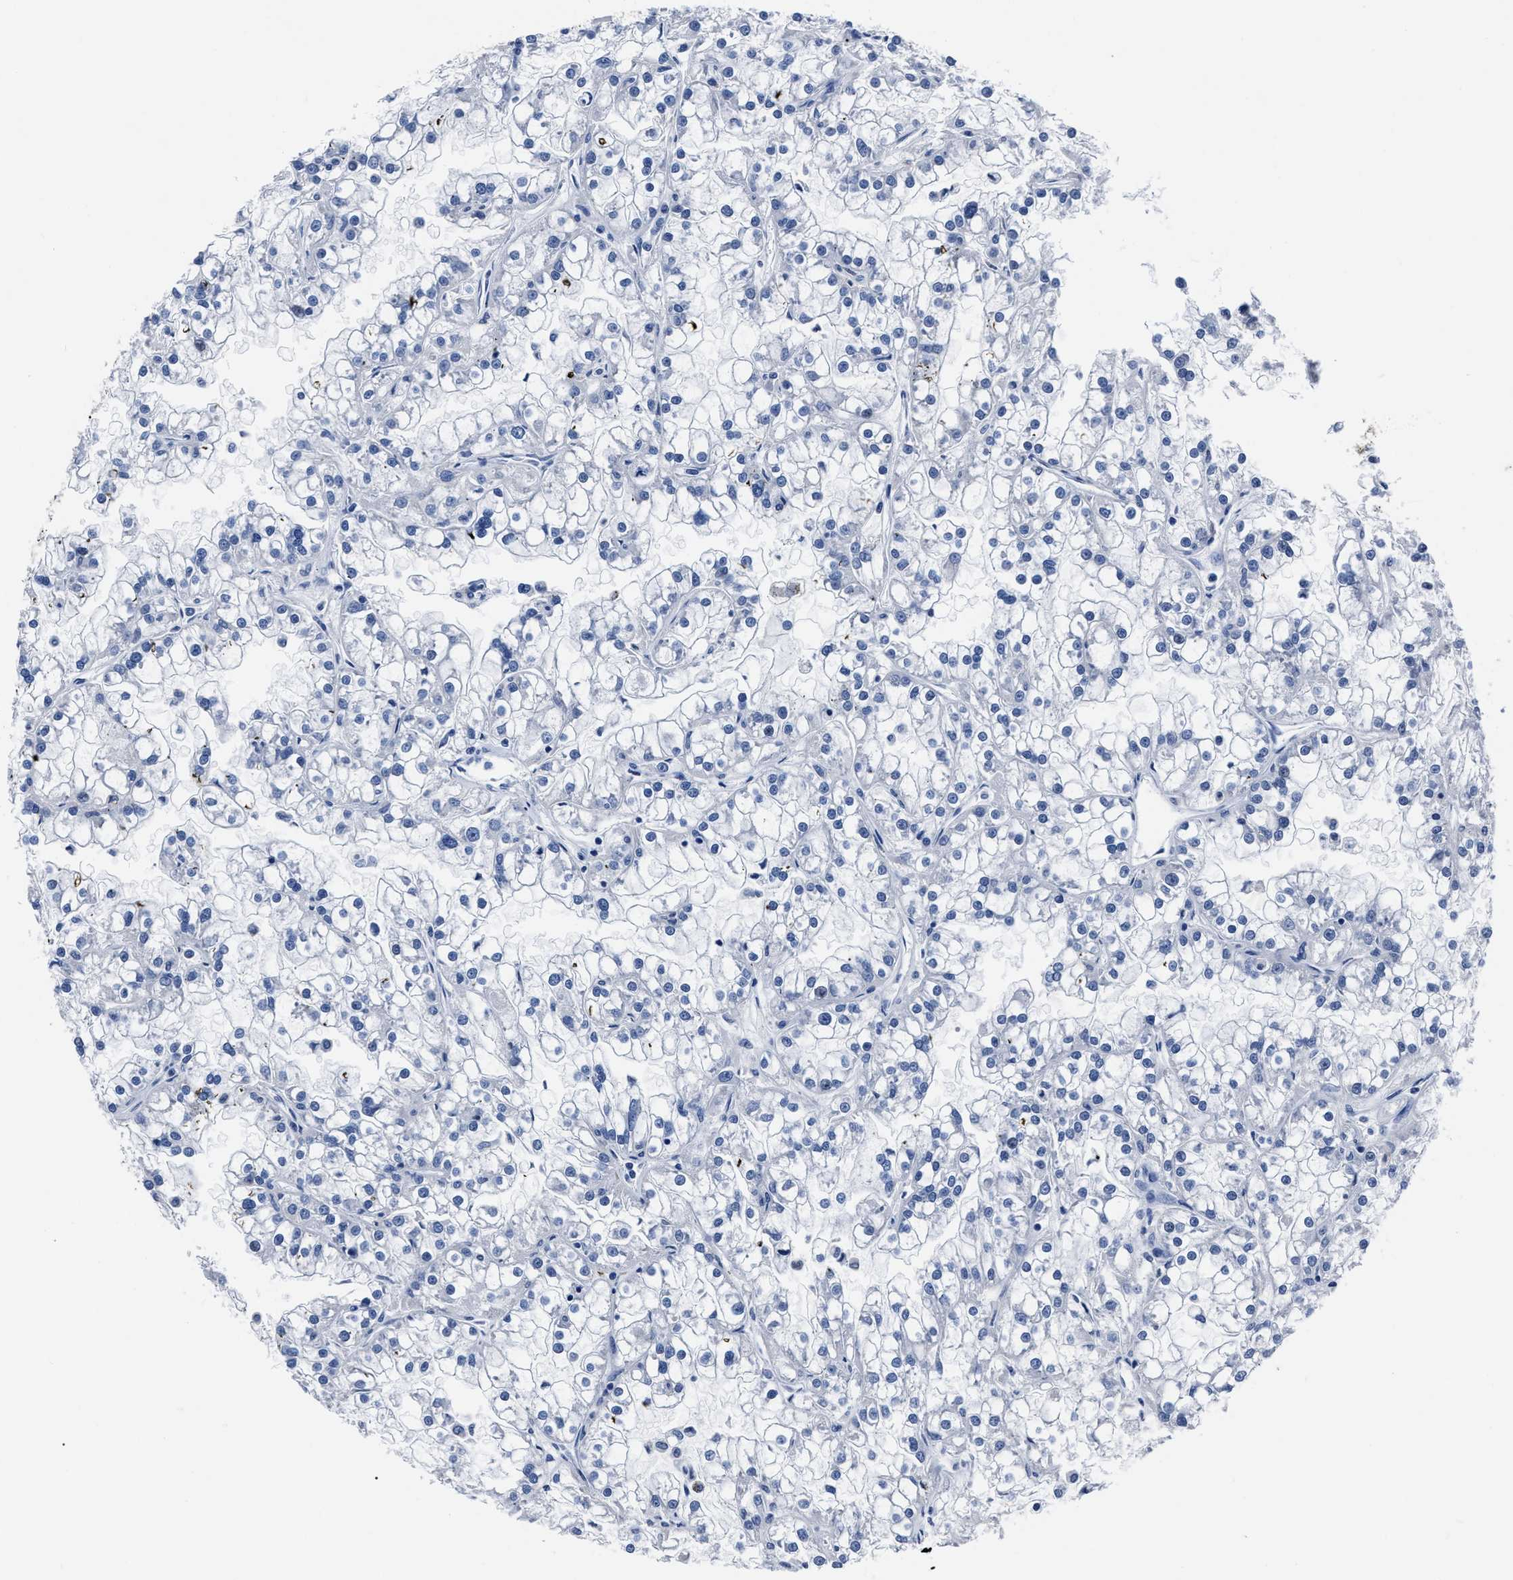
{"staining": {"intensity": "negative", "quantity": "none", "location": "none"}, "tissue": "renal cancer", "cell_type": "Tumor cells", "image_type": "cancer", "snomed": [{"axis": "morphology", "description": "Adenocarcinoma, NOS"}, {"axis": "topography", "description": "Kidney"}], "caption": "This is a histopathology image of immunohistochemistry staining of renal cancer (adenocarcinoma), which shows no positivity in tumor cells.", "gene": "MOV10L1", "patient": {"sex": "female", "age": 52}}